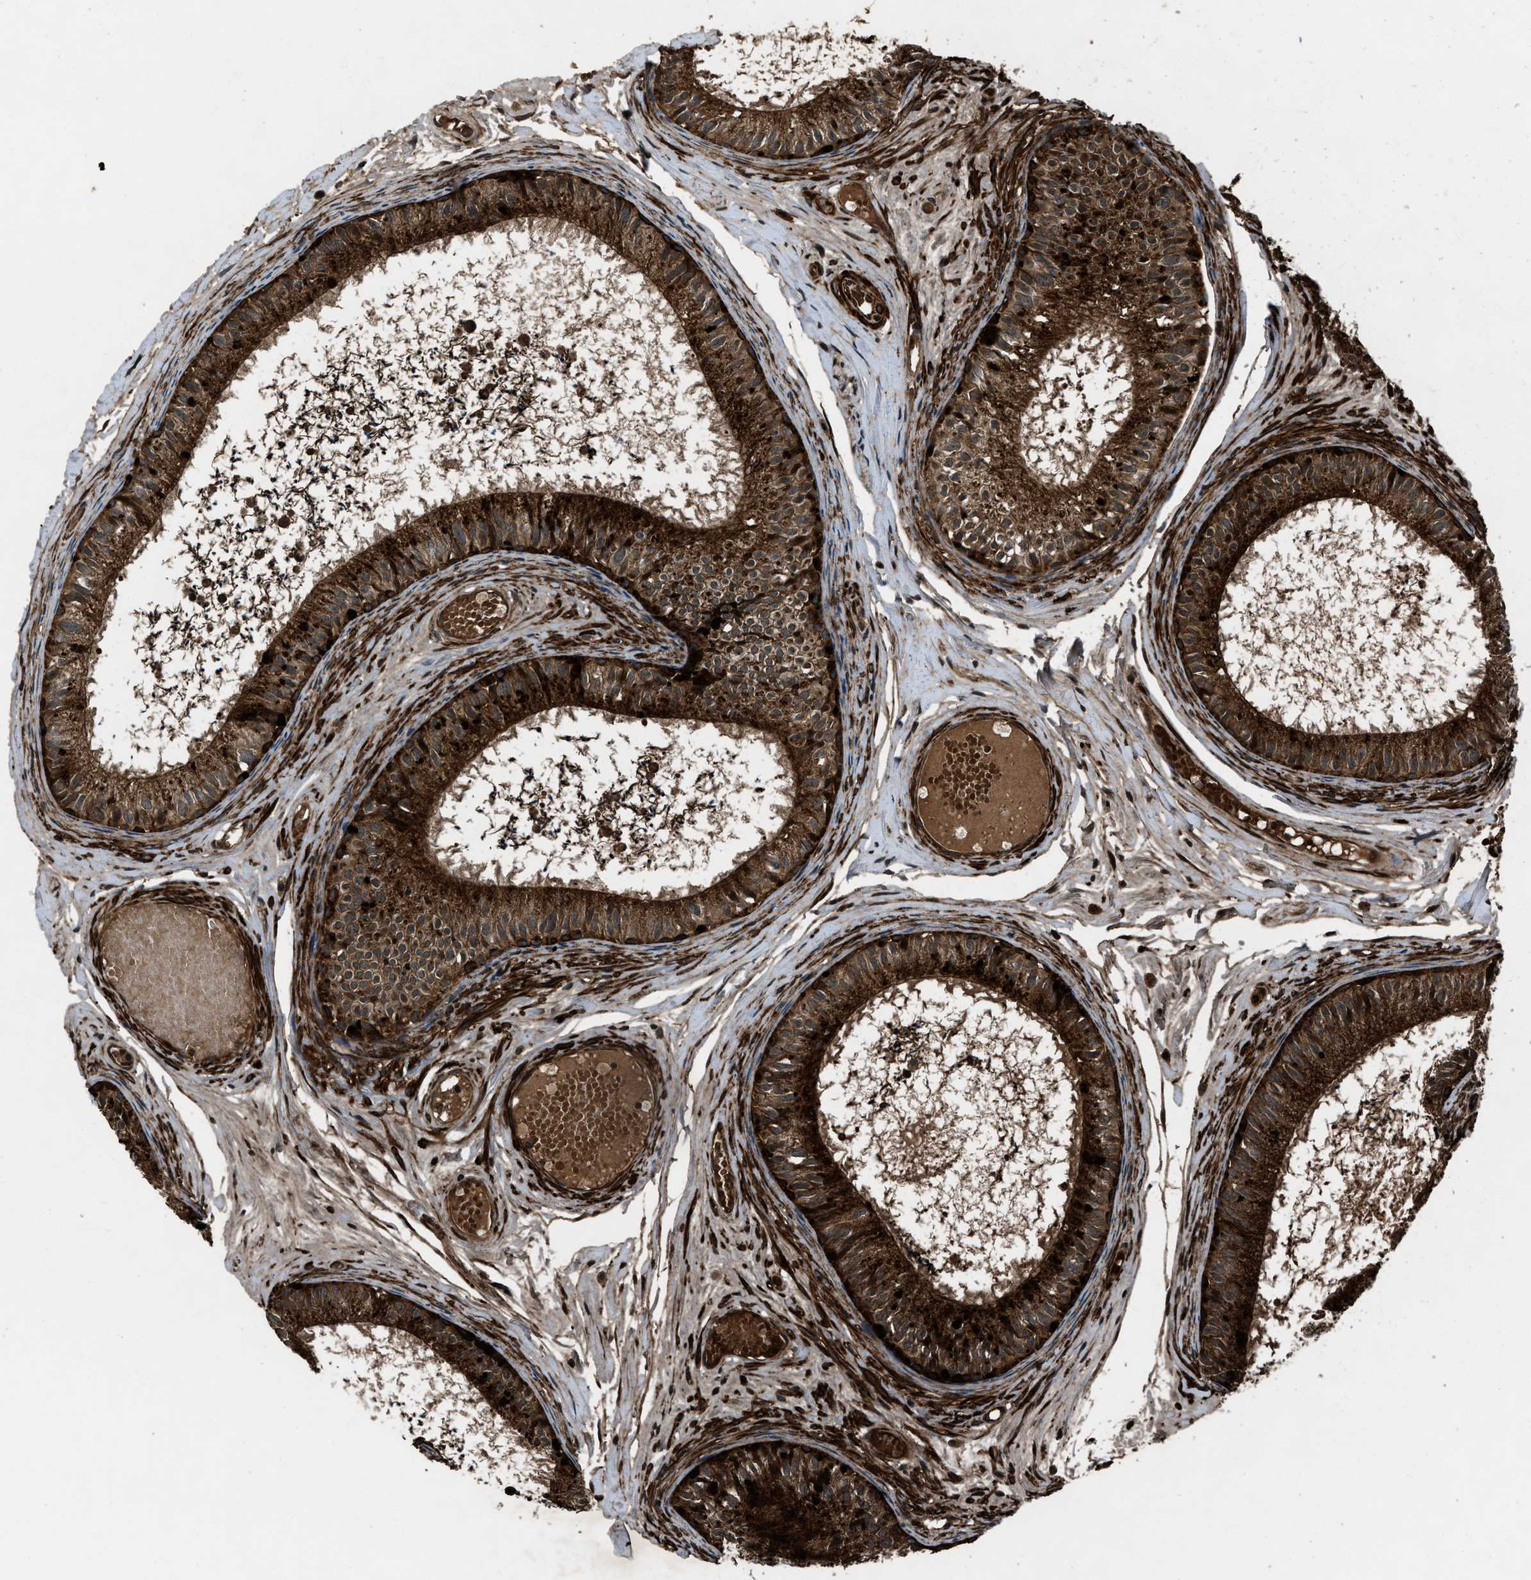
{"staining": {"intensity": "strong", "quantity": ">75%", "location": "cytoplasmic/membranous"}, "tissue": "epididymis", "cell_type": "Glandular cells", "image_type": "normal", "snomed": [{"axis": "morphology", "description": "Normal tissue, NOS"}, {"axis": "topography", "description": "Epididymis"}], "caption": "Immunohistochemistry of benign epididymis shows high levels of strong cytoplasmic/membranous staining in approximately >75% of glandular cells. (Stains: DAB (3,3'-diaminobenzidine) in brown, nuclei in blue, Microscopy: brightfield microscopy at high magnification).", "gene": "IRAK4", "patient": {"sex": "male", "age": 46}}